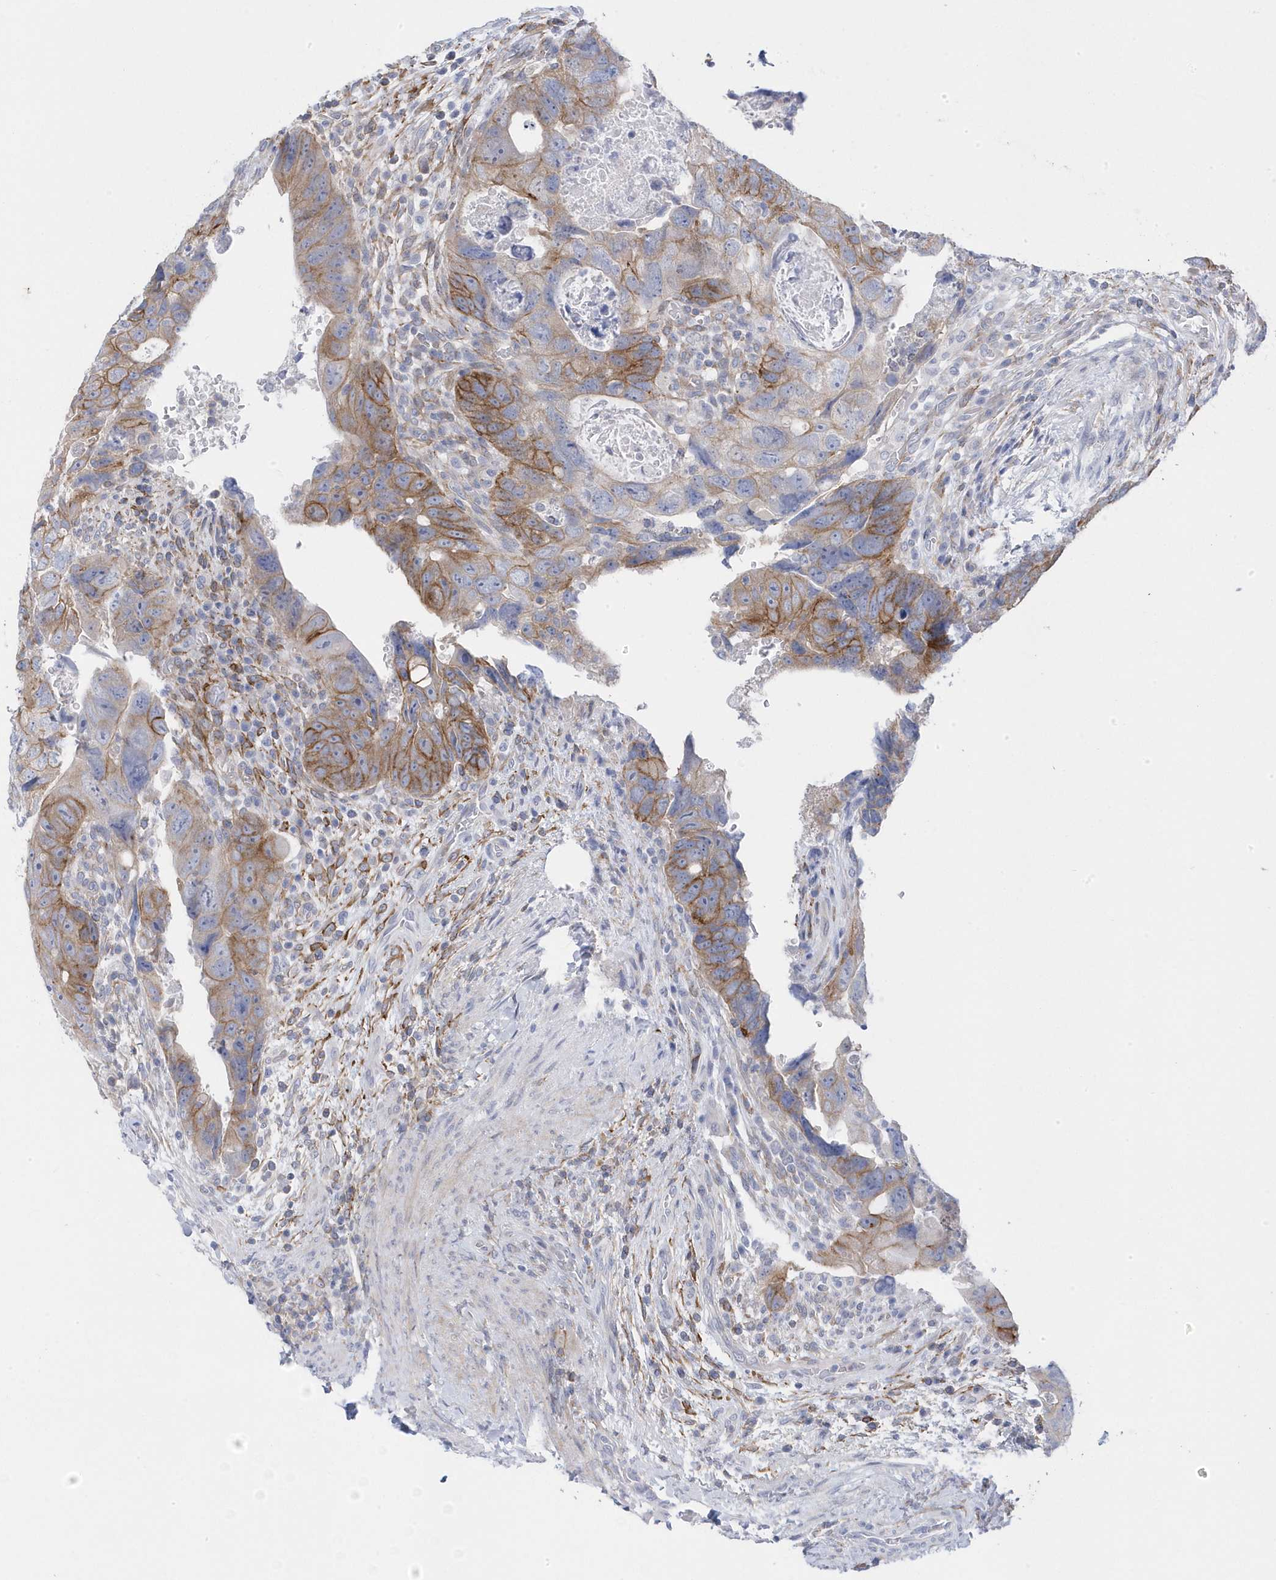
{"staining": {"intensity": "moderate", "quantity": "<25%", "location": "cytoplasmic/membranous"}, "tissue": "colorectal cancer", "cell_type": "Tumor cells", "image_type": "cancer", "snomed": [{"axis": "morphology", "description": "Adenocarcinoma, NOS"}, {"axis": "topography", "description": "Rectum"}], "caption": "Colorectal cancer (adenocarcinoma) stained with IHC reveals moderate cytoplasmic/membranous expression in about <25% of tumor cells. (IHC, brightfield microscopy, high magnification).", "gene": "ANAPC1", "patient": {"sex": "male", "age": 59}}